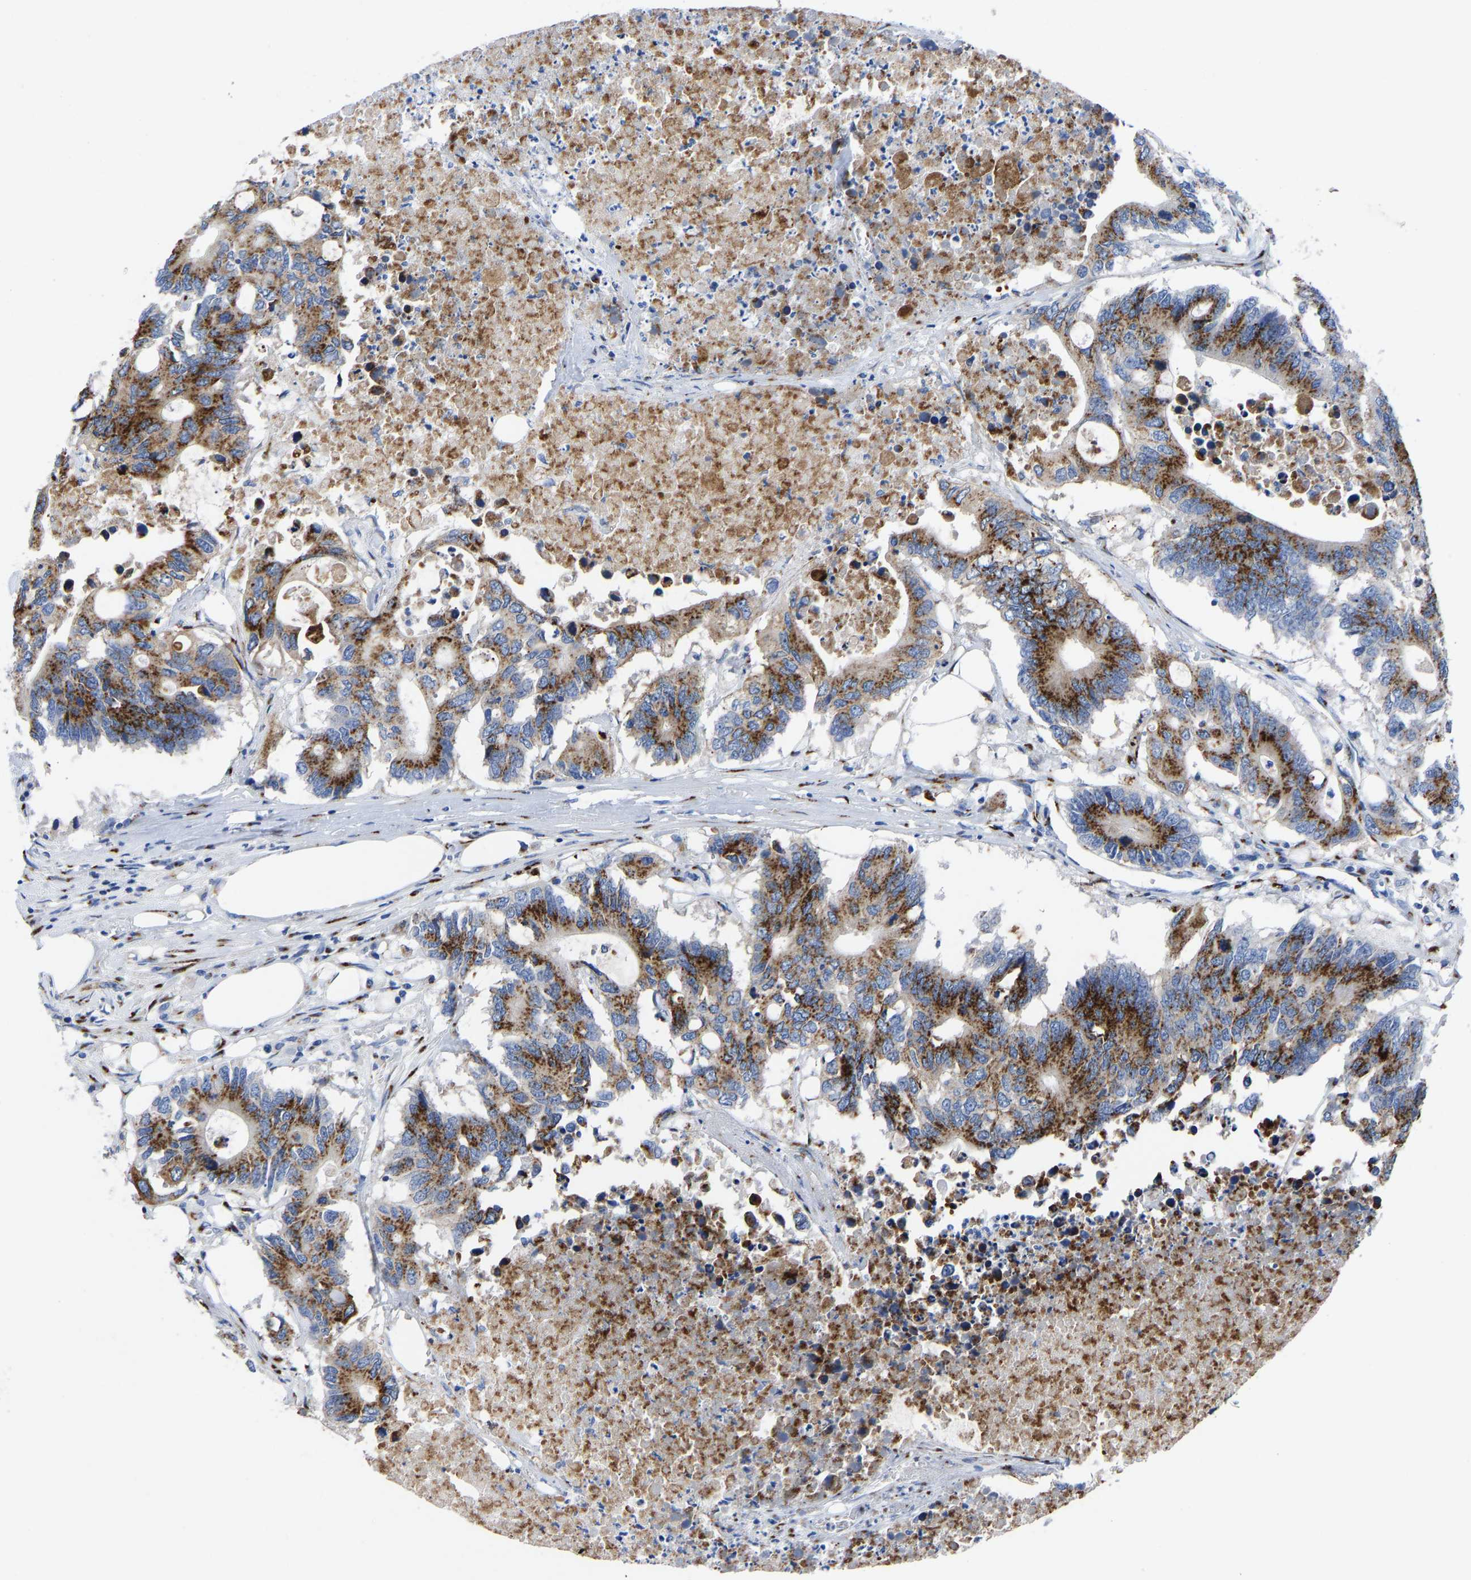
{"staining": {"intensity": "strong", "quantity": ">75%", "location": "cytoplasmic/membranous"}, "tissue": "colorectal cancer", "cell_type": "Tumor cells", "image_type": "cancer", "snomed": [{"axis": "morphology", "description": "Adenocarcinoma, NOS"}, {"axis": "topography", "description": "Colon"}], "caption": "Immunohistochemistry (IHC) (DAB) staining of human colorectal cancer (adenocarcinoma) reveals strong cytoplasmic/membranous protein staining in approximately >75% of tumor cells.", "gene": "TMEM87A", "patient": {"sex": "male", "age": 71}}